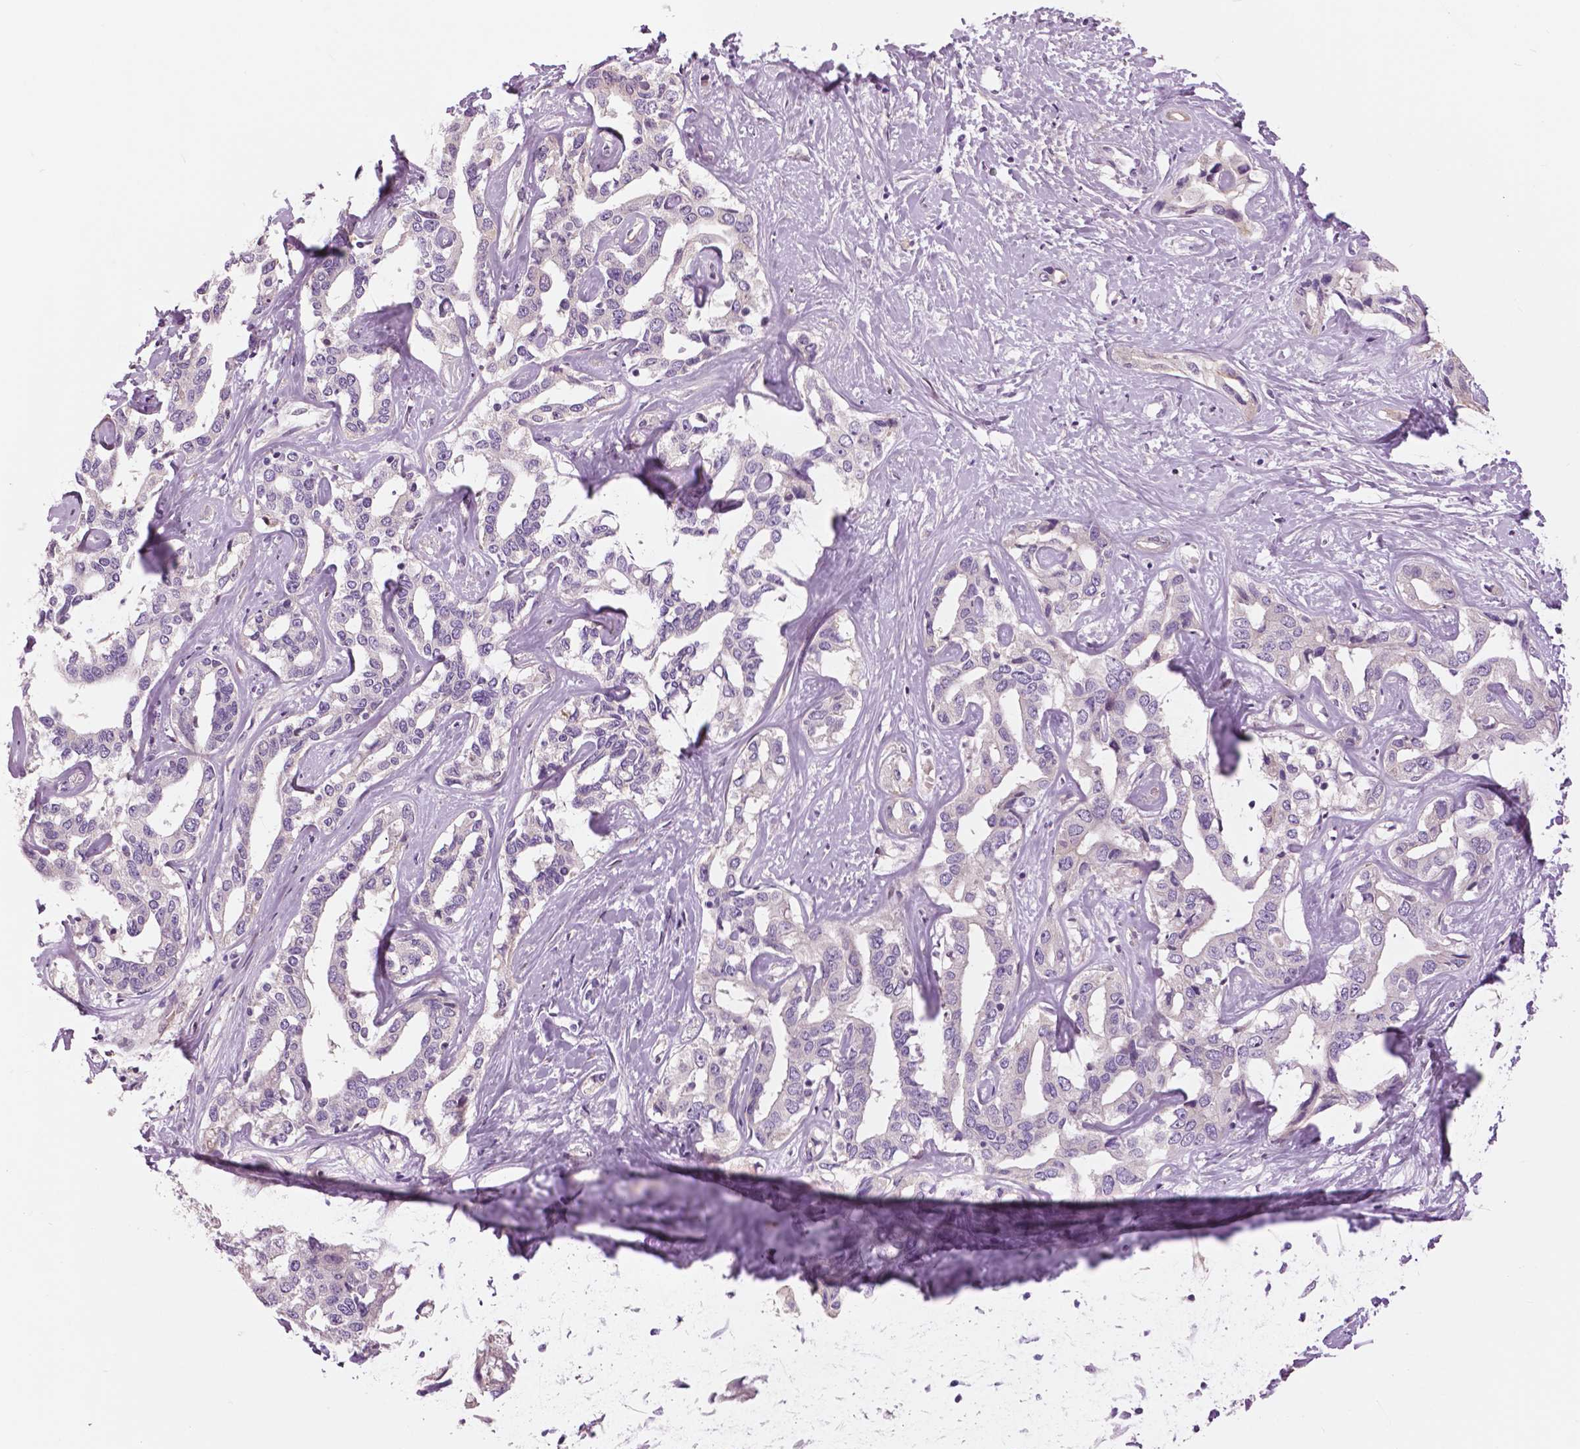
{"staining": {"intensity": "negative", "quantity": "none", "location": "none"}, "tissue": "liver cancer", "cell_type": "Tumor cells", "image_type": "cancer", "snomed": [{"axis": "morphology", "description": "Cholangiocarcinoma"}, {"axis": "topography", "description": "Liver"}], "caption": "Tumor cells show no significant positivity in liver cancer.", "gene": "SERPINI1", "patient": {"sex": "male", "age": 59}}